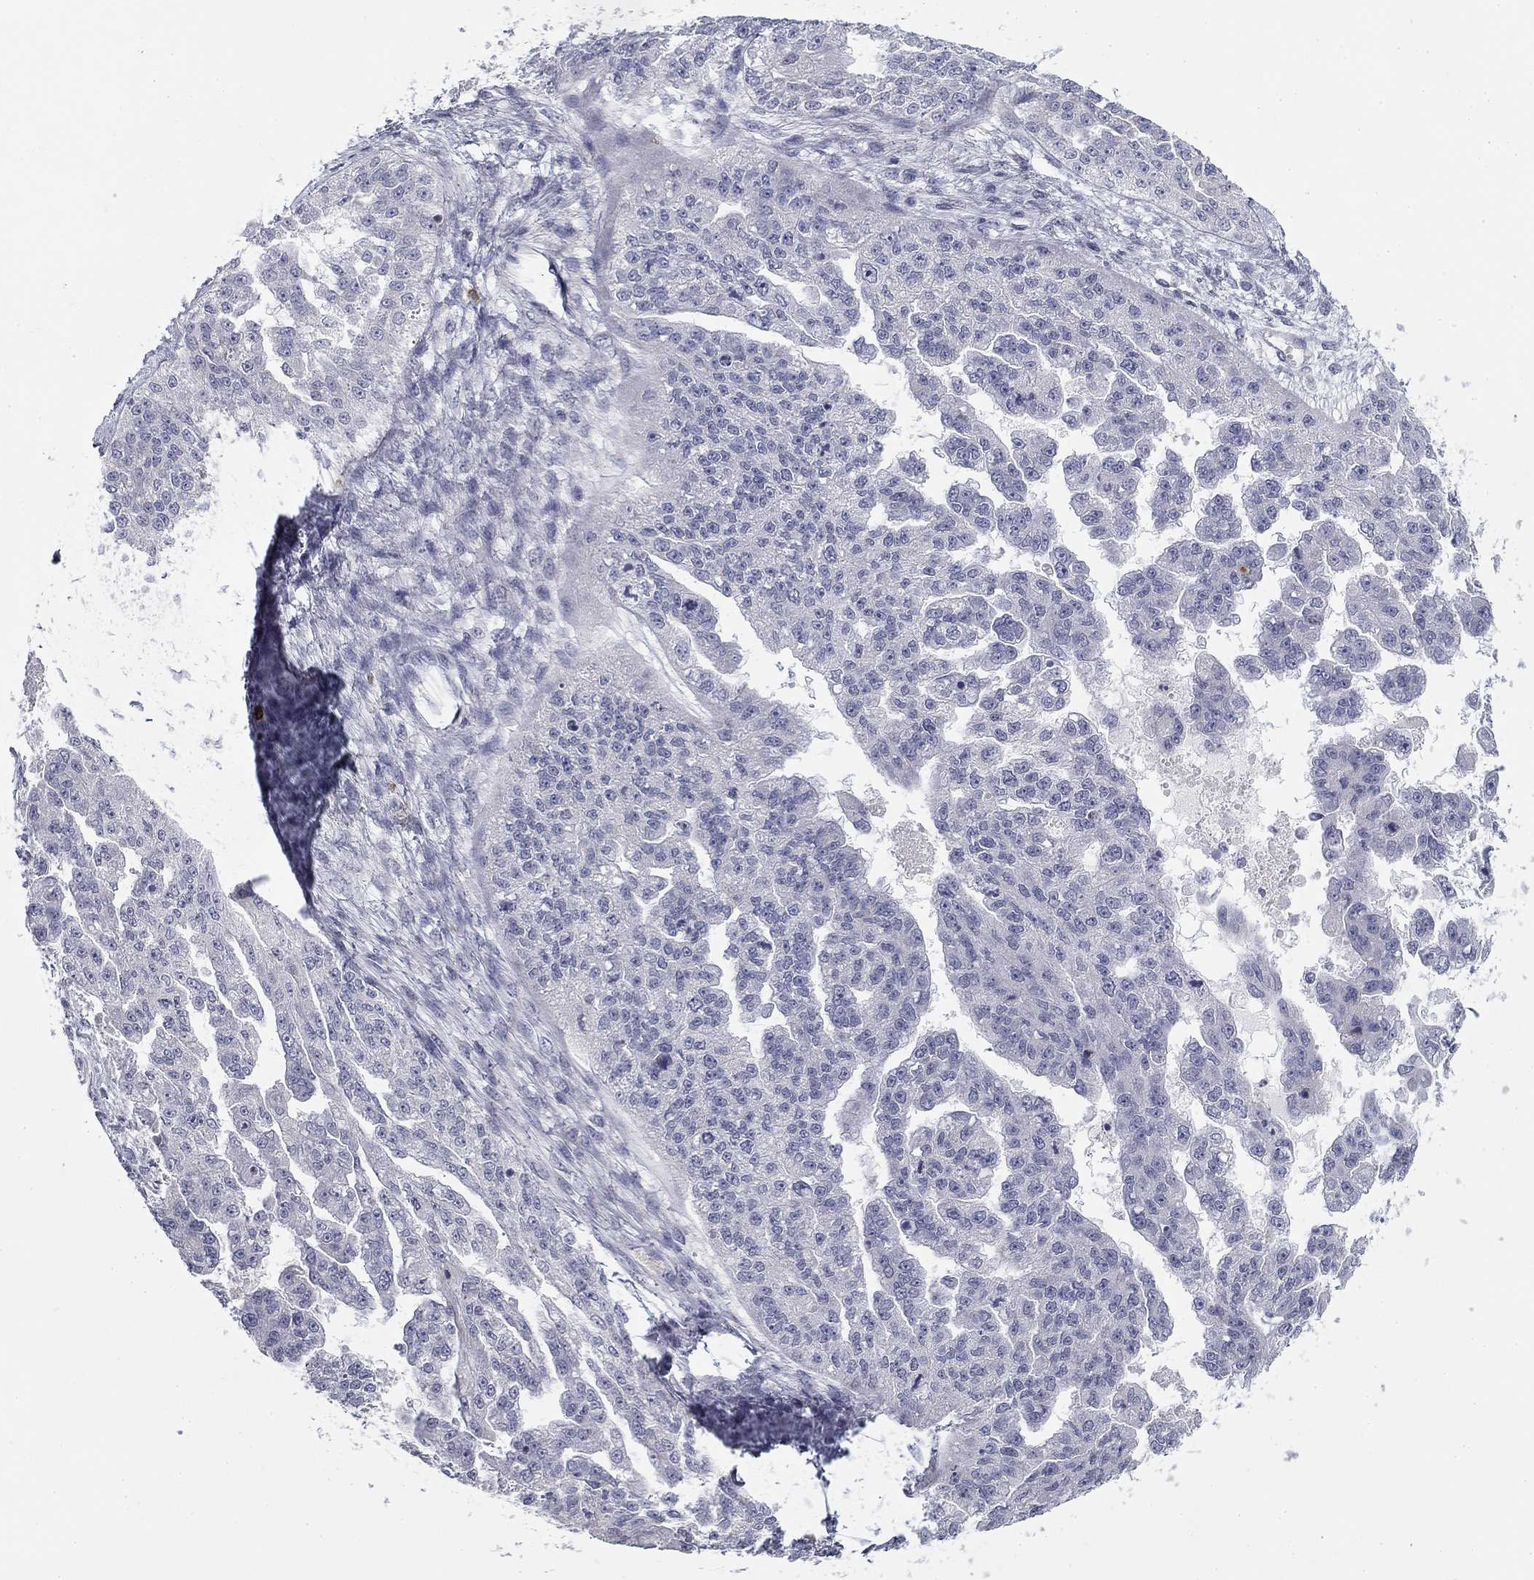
{"staining": {"intensity": "negative", "quantity": "none", "location": "none"}, "tissue": "ovarian cancer", "cell_type": "Tumor cells", "image_type": "cancer", "snomed": [{"axis": "morphology", "description": "Cystadenocarcinoma, serous, NOS"}, {"axis": "topography", "description": "Ovary"}], "caption": "DAB (3,3'-diaminobenzidine) immunohistochemical staining of human ovarian cancer exhibits no significant positivity in tumor cells. (DAB (3,3'-diaminobenzidine) immunohistochemistry (IHC) with hematoxylin counter stain).", "gene": "TRAT1", "patient": {"sex": "female", "age": 58}}